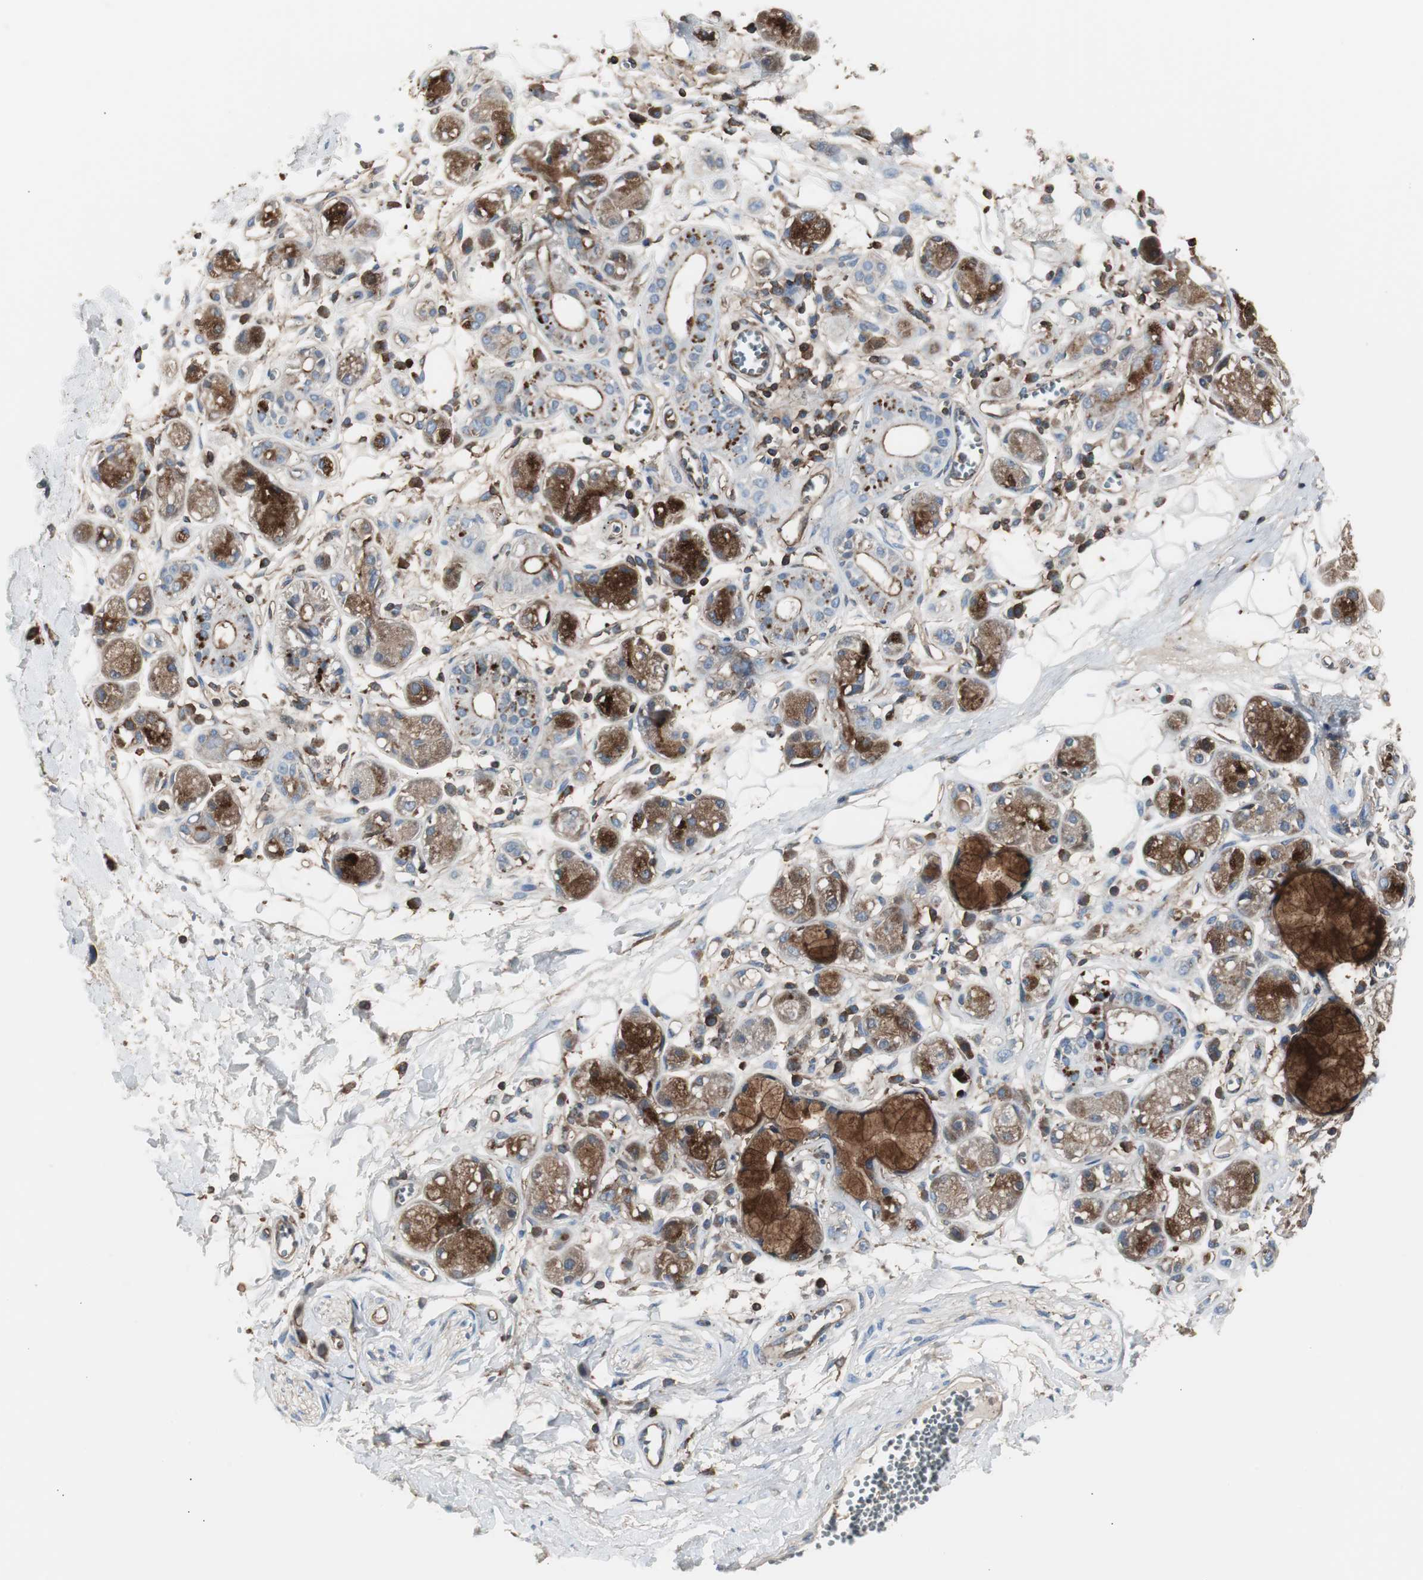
{"staining": {"intensity": "moderate", "quantity": ">75%", "location": "cytoplasmic/membranous"}, "tissue": "adipose tissue", "cell_type": "Adipocytes", "image_type": "normal", "snomed": [{"axis": "morphology", "description": "Normal tissue, NOS"}, {"axis": "morphology", "description": "Inflammation, NOS"}, {"axis": "topography", "description": "Salivary gland"}, {"axis": "topography", "description": "Peripheral nerve tissue"}], "caption": "Immunohistochemistry histopathology image of normal adipose tissue: human adipose tissue stained using immunohistochemistry (IHC) reveals medium levels of moderate protein expression localized specifically in the cytoplasmic/membranous of adipocytes, appearing as a cytoplasmic/membranous brown color.", "gene": "B2M", "patient": {"sex": "female", "age": 75}}